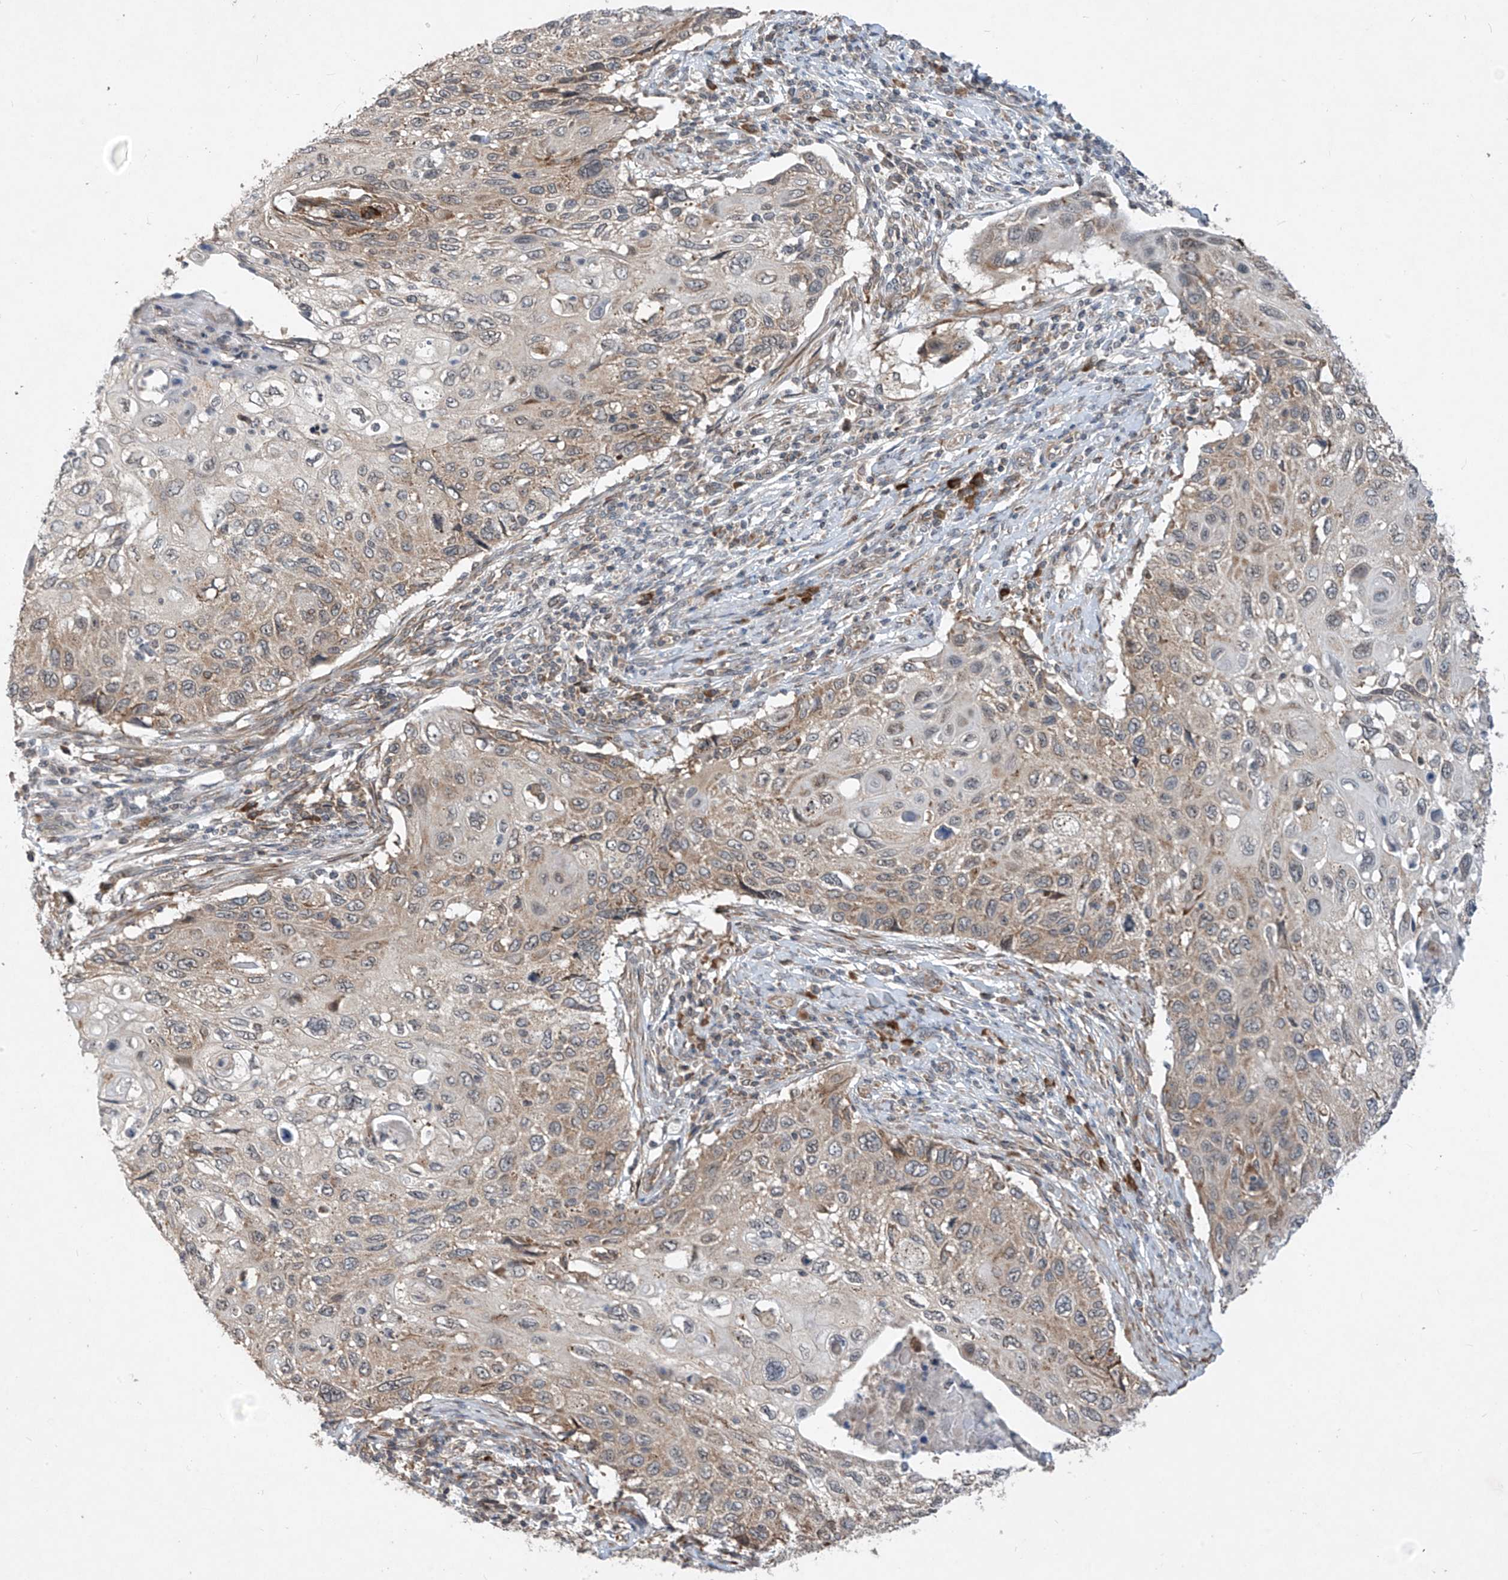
{"staining": {"intensity": "weak", "quantity": "25%-75%", "location": "cytoplasmic/membranous"}, "tissue": "cervical cancer", "cell_type": "Tumor cells", "image_type": "cancer", "snomed": [{"axis": "morphology", "description": "Squamous cell carcinoma, NOS"}, {"axis": "topography", "description": "Cervix"}], "caption": "Weak cytoplasmic/membranous expression is identified in about 25%-75% of tumor cells in squamous cell carcinoma (cervical).", "gene": "RPL34", "patient": {"sex": "female", "age": 70}}